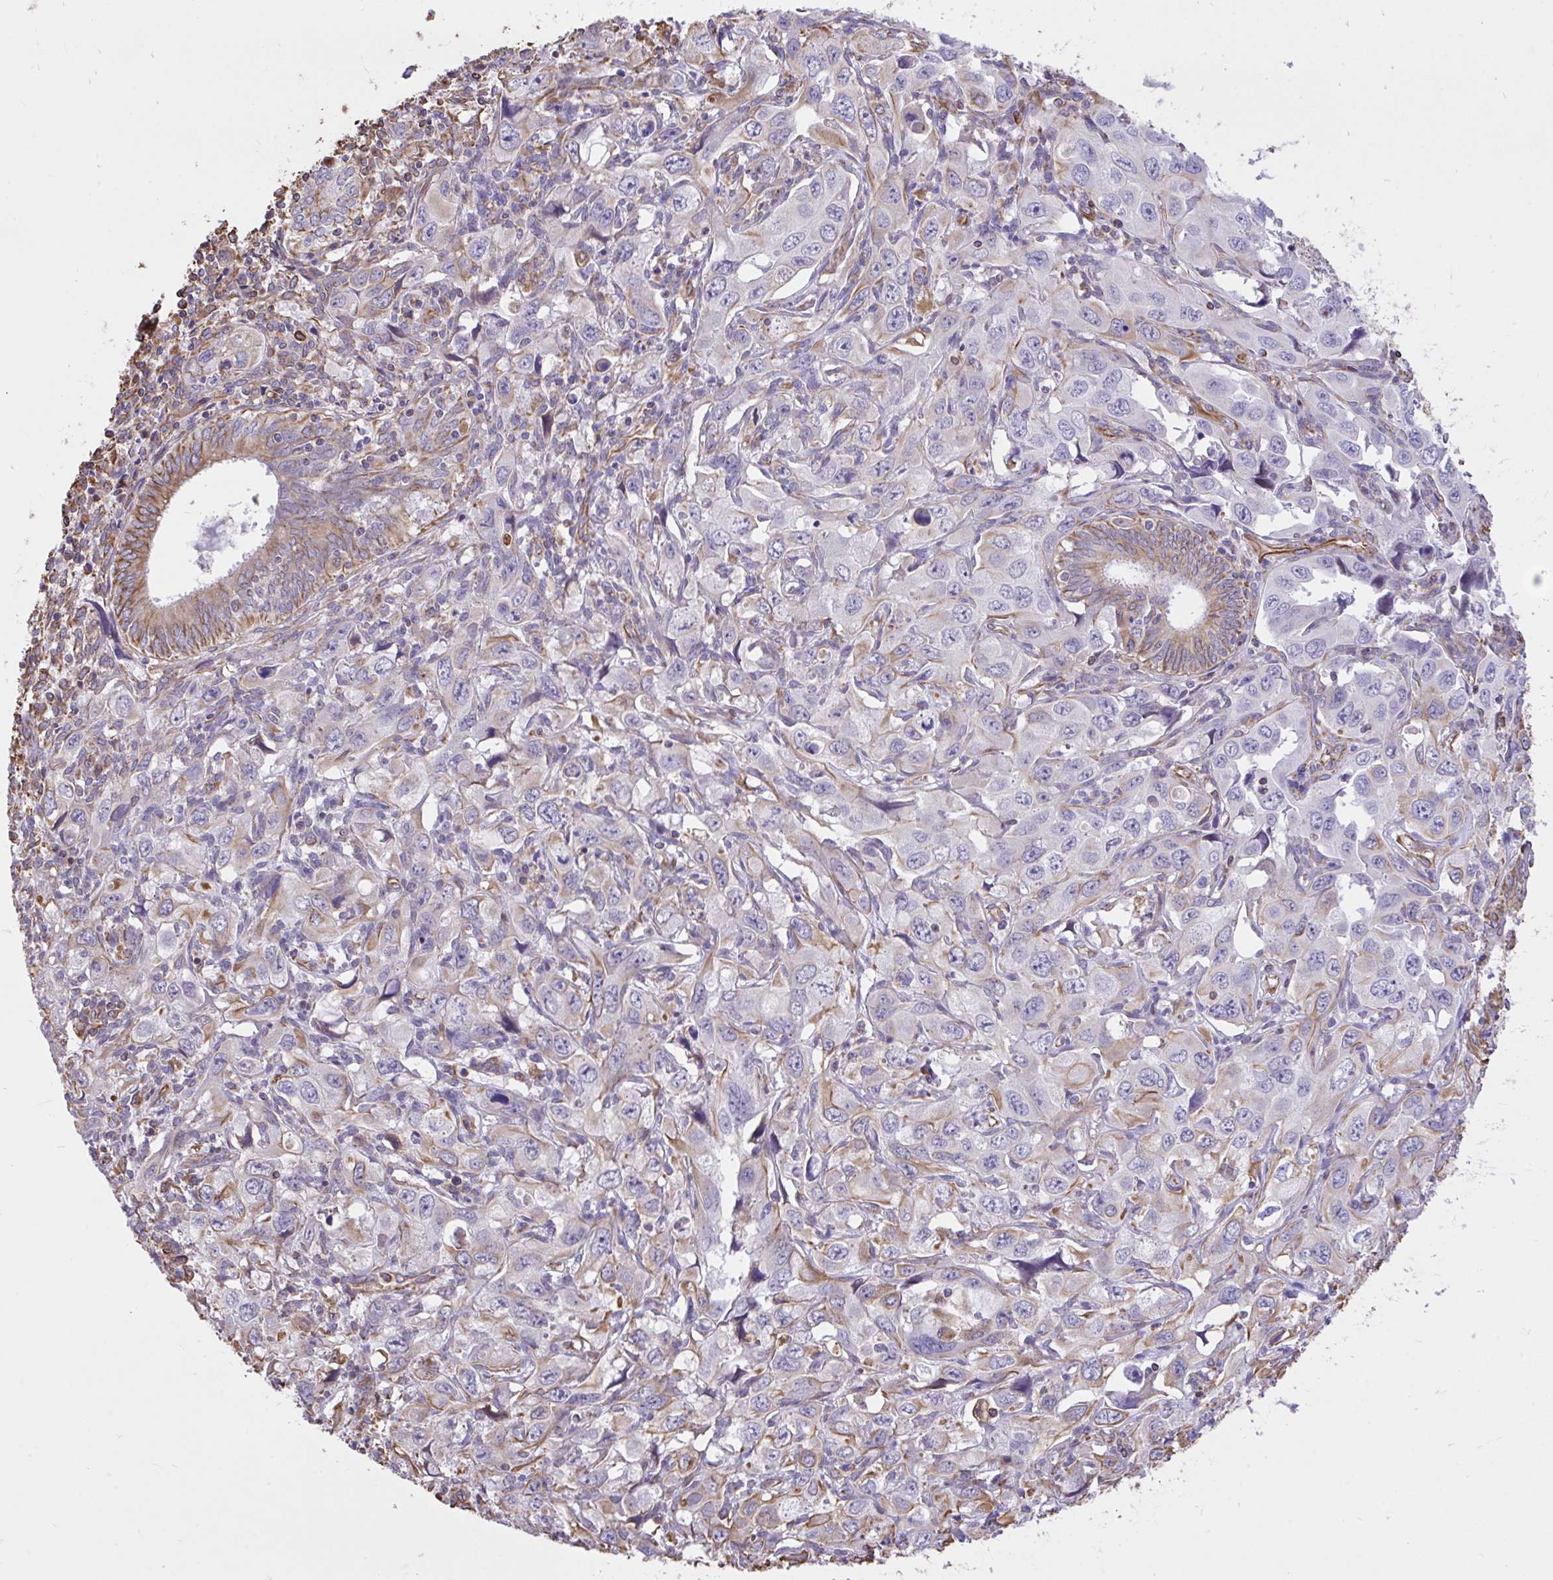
{"staining": {"intensity": "negative", "quantity": "none", "location": "none"}, "tissue": "endometrial cancer", "cell_type": "Tumor cells", "image_type": "cancer", "snomed": [{"axis": "morphology", "description": "Adenocarcinoma, NOS"}, {"axis": "topography", "description": "Uterus"}], "caption": "High power microscopy micrograph of an immunohistochemistry (IHC) photomicrograph of endometrial adenocarcinoma, revealing no significant staining in tumor cells. The staining is performed using DAB brown chromogen with nuclei counter-stained in using hematoxylin.", "gene": "RNF103", "patient": {"sex": "female", "age": 62}}